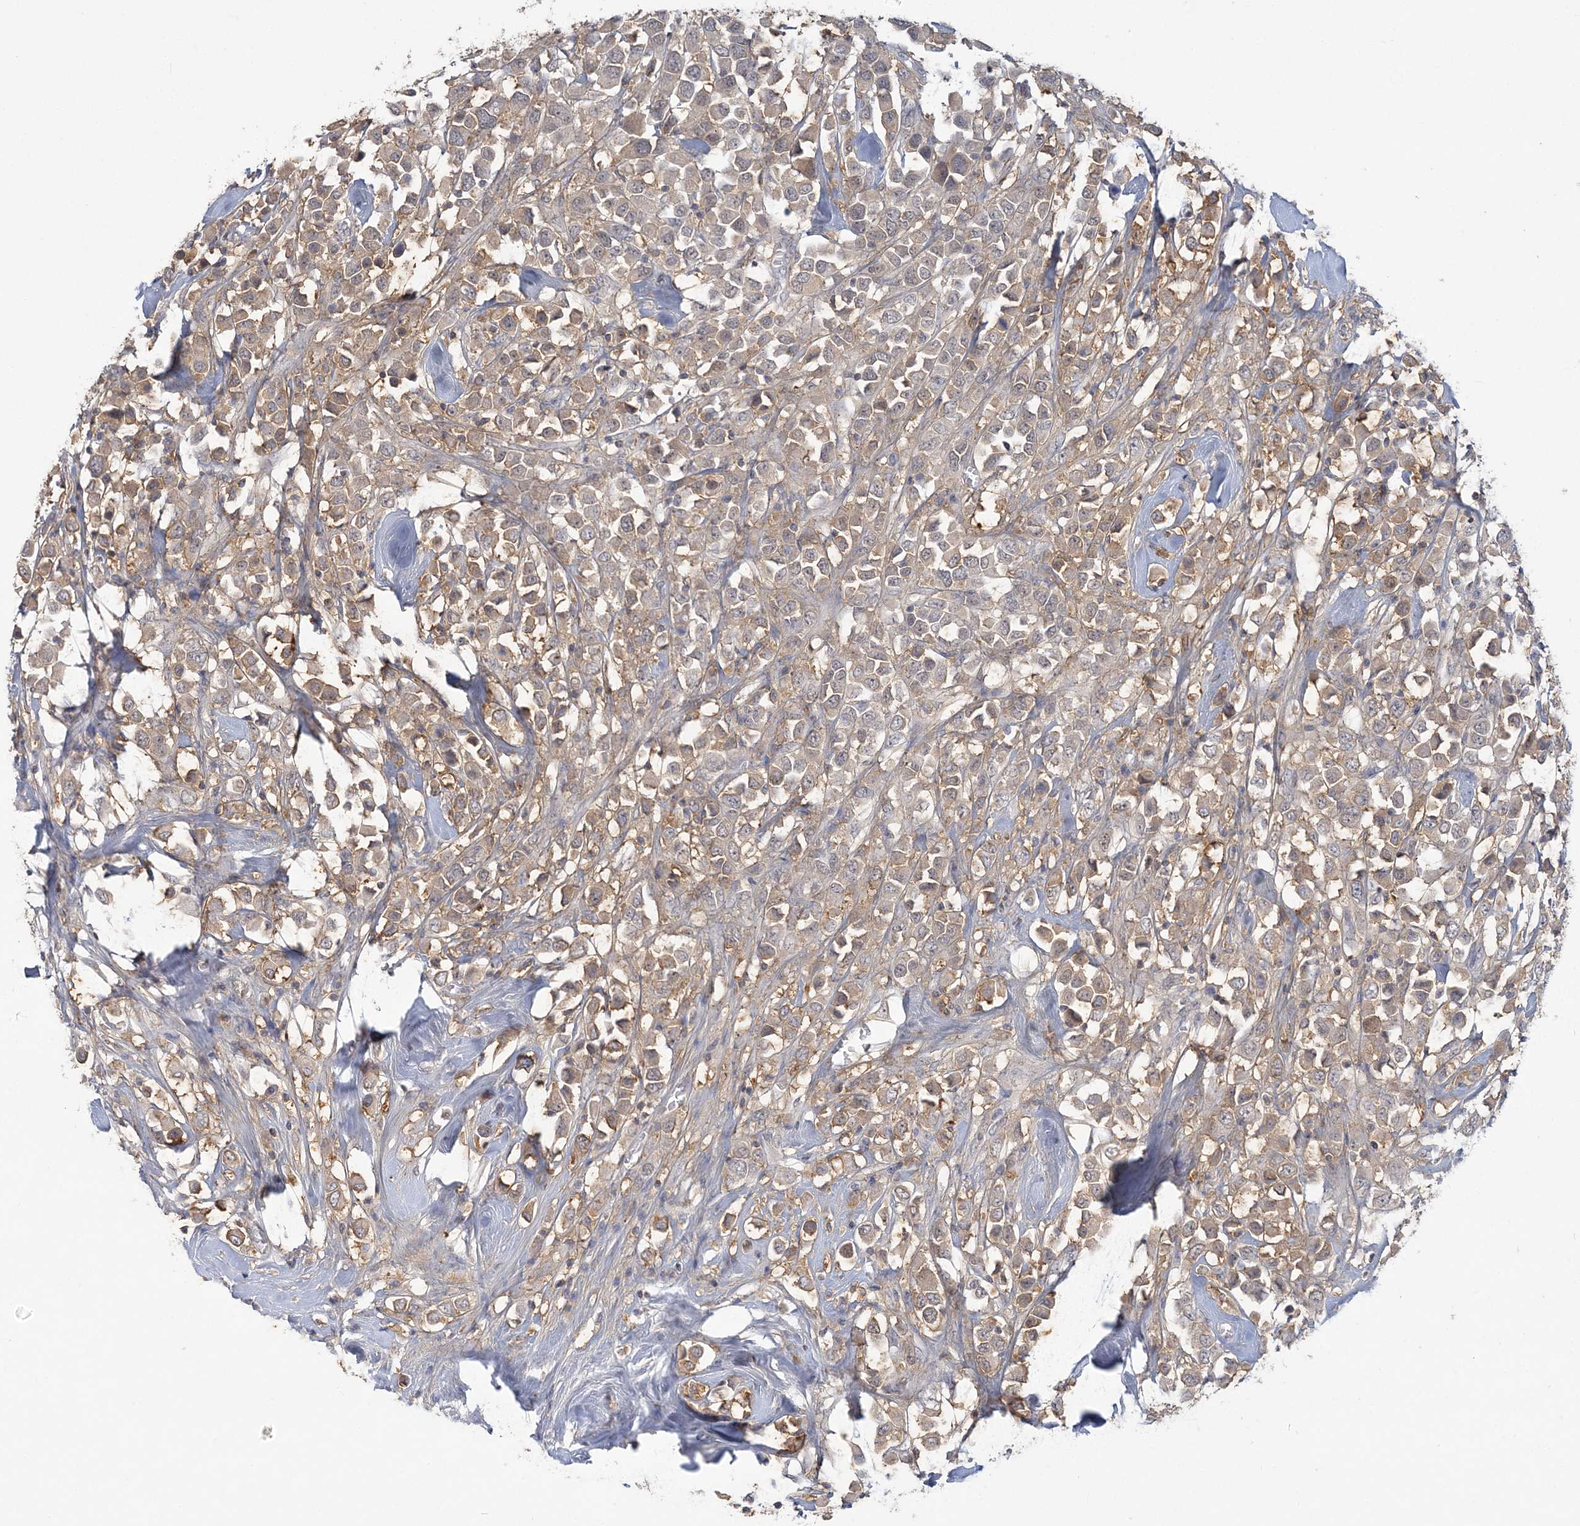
{"staining": {"intensity": "weak", "quantity": ">75%", "location": "cytoplasmic/membranous"}, "tissue": "breast cancer", "cell_type": "Tumor cells", "image_type": "cancer", "snomed": [{"axis": "morphology", "description": "Duct carcinoma"}, {"axis": "topography", "description": "Breast"}], "caption": "Human breast invasive ductal carcinoma stained with a protein marker shows weak staining in tumor cells.", "gene": "ANKS1A", "patient": {"sex": "female", "age": 61}}